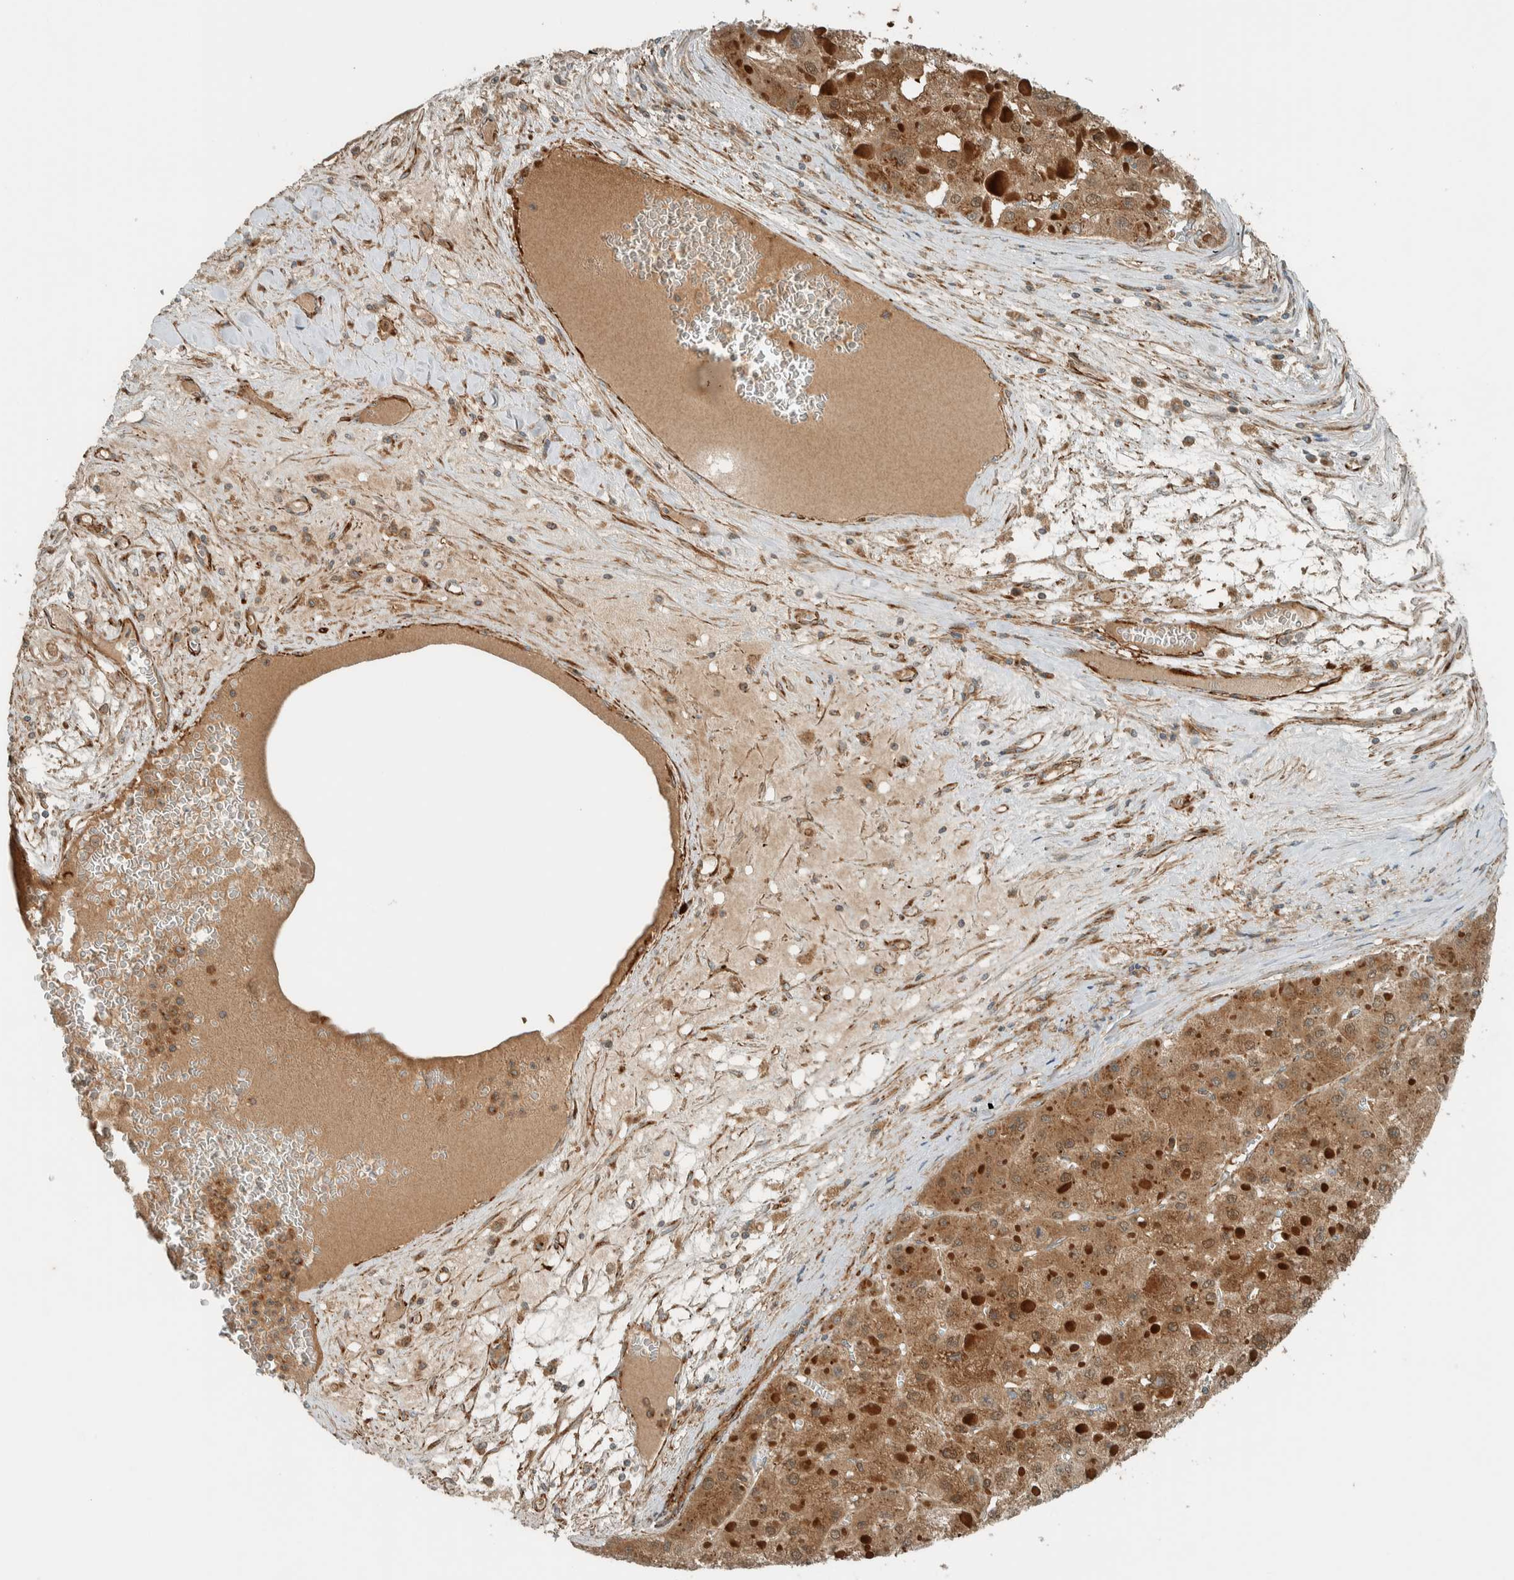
{"staining": {"intensity": "moderate", "quantity": ">75%", "location": "cytoplasmic/membranous,nuclear"}, "tissue": "liver cancer", "cell_type": "Tumor cells", "image_type": "cancer", "snomed": [{"axis": "morphology", "description": "Carcinoma, Hepatocellular, NOS"}, {"axis": "topography", "description": "Liver"}], "caption": "Immunohistochemical staining of human liver cancer (hepatocellular carcinoma) demonstrates moderate cytoplasmic/membranous and nuclear protein positivity in approximately >75% of tumor cells. (DAB (3,3'-diaminobenzidine) = brown stain, brightfield microscopy at high magnification).", "gene": "EXOC7", "patient": {"sex": "female", "age": 73}}